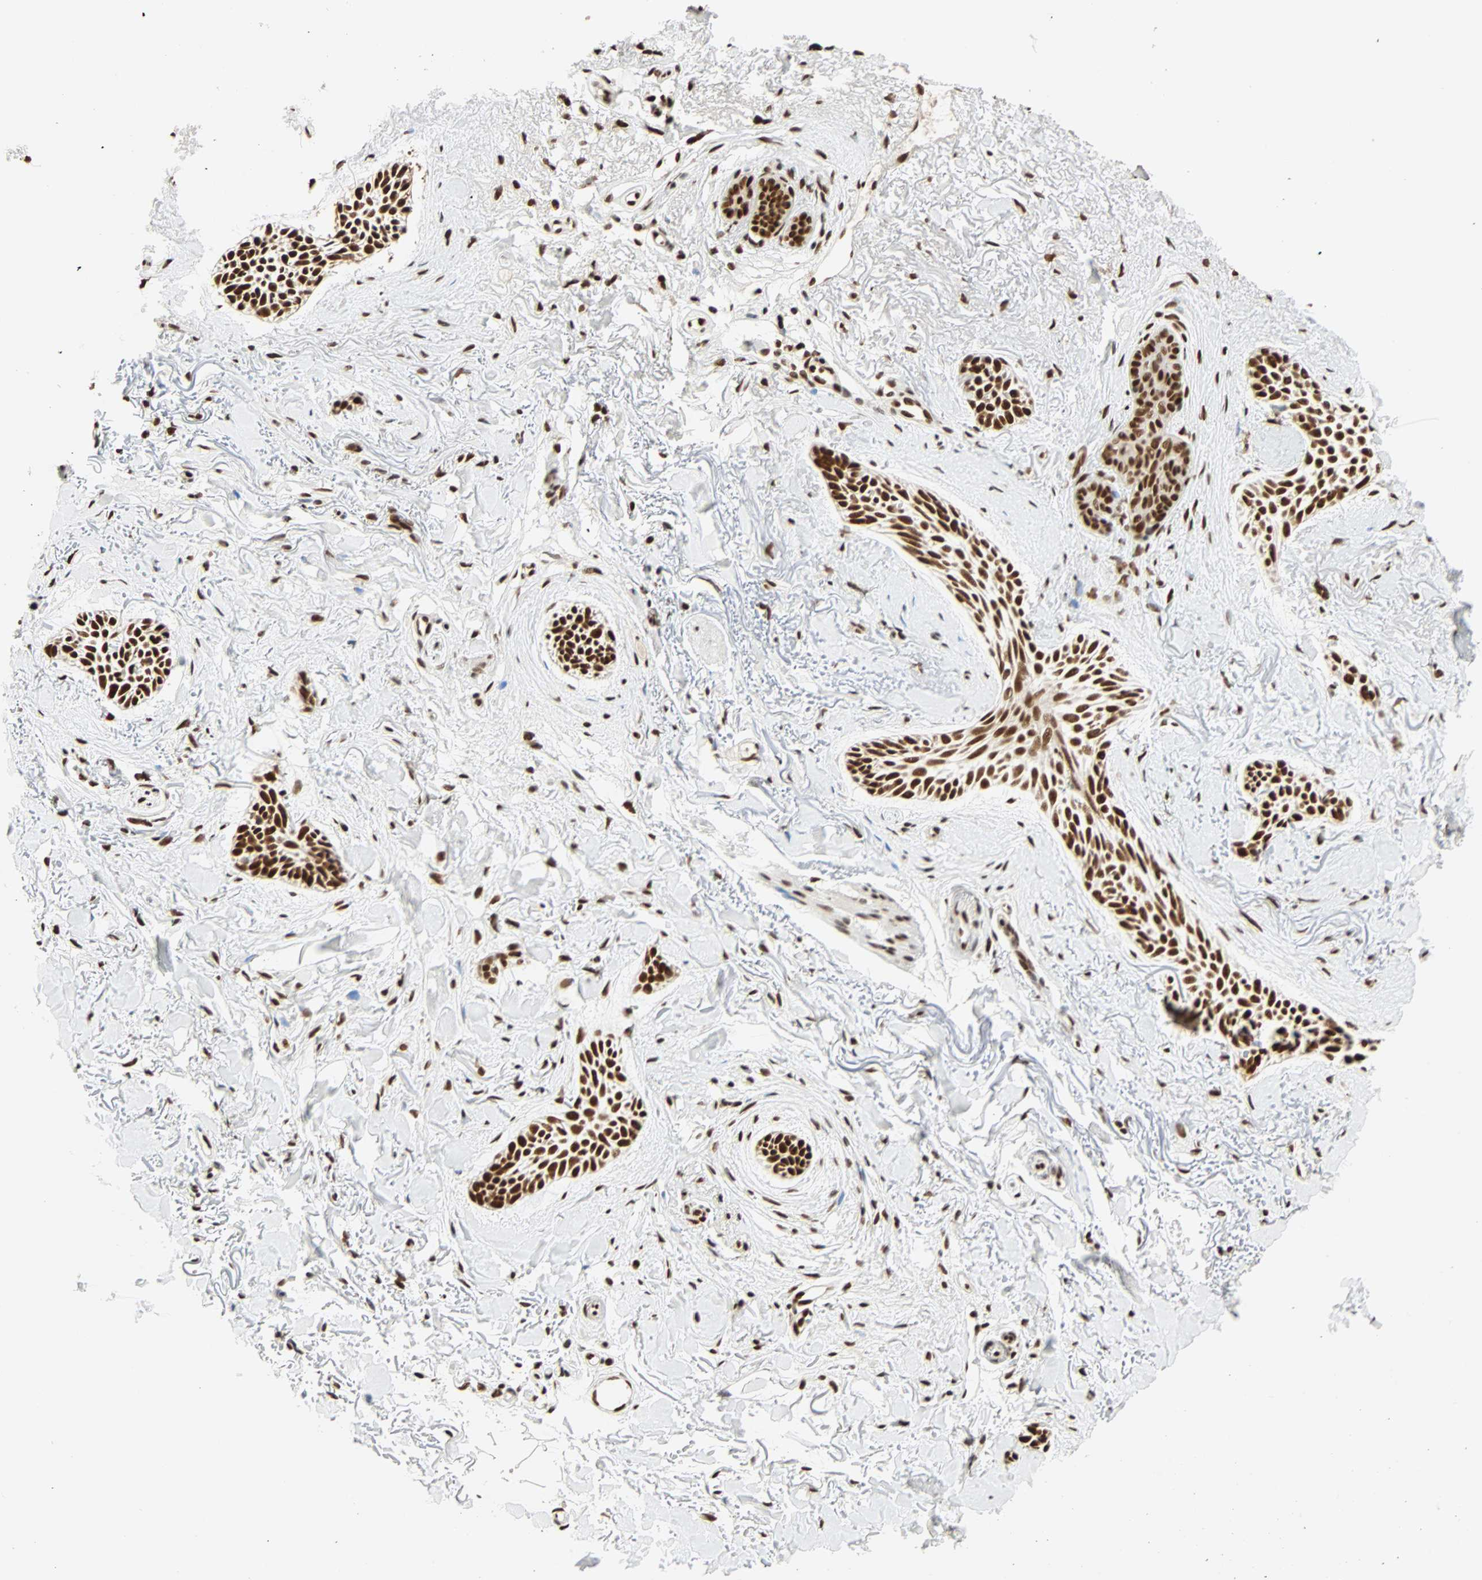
{"staining": {"intensity": "strong", "quantity": ">75%", "location": "nuclear"}, "tissue": "skin cancer", "cell_type": "Tumor cells", "image_type": "cancer", "snomed": [{"axis": "morphology", "description": "Normal tissue, NOS"}, {"axis": "morphology", "description": "Basal cell carcinoma"}, {"axis": "topography", "description": "Skin"}], "caption": "A high amount of strong nuclear expression is appreciated in approximately >75% of tumor cells in basal cell carcinoma (skin) tissue. (DAB IHC with brightfield microscopy, high magnification).", "gene": "CDK12", "patient": {"sex": "female", "age": 84}}